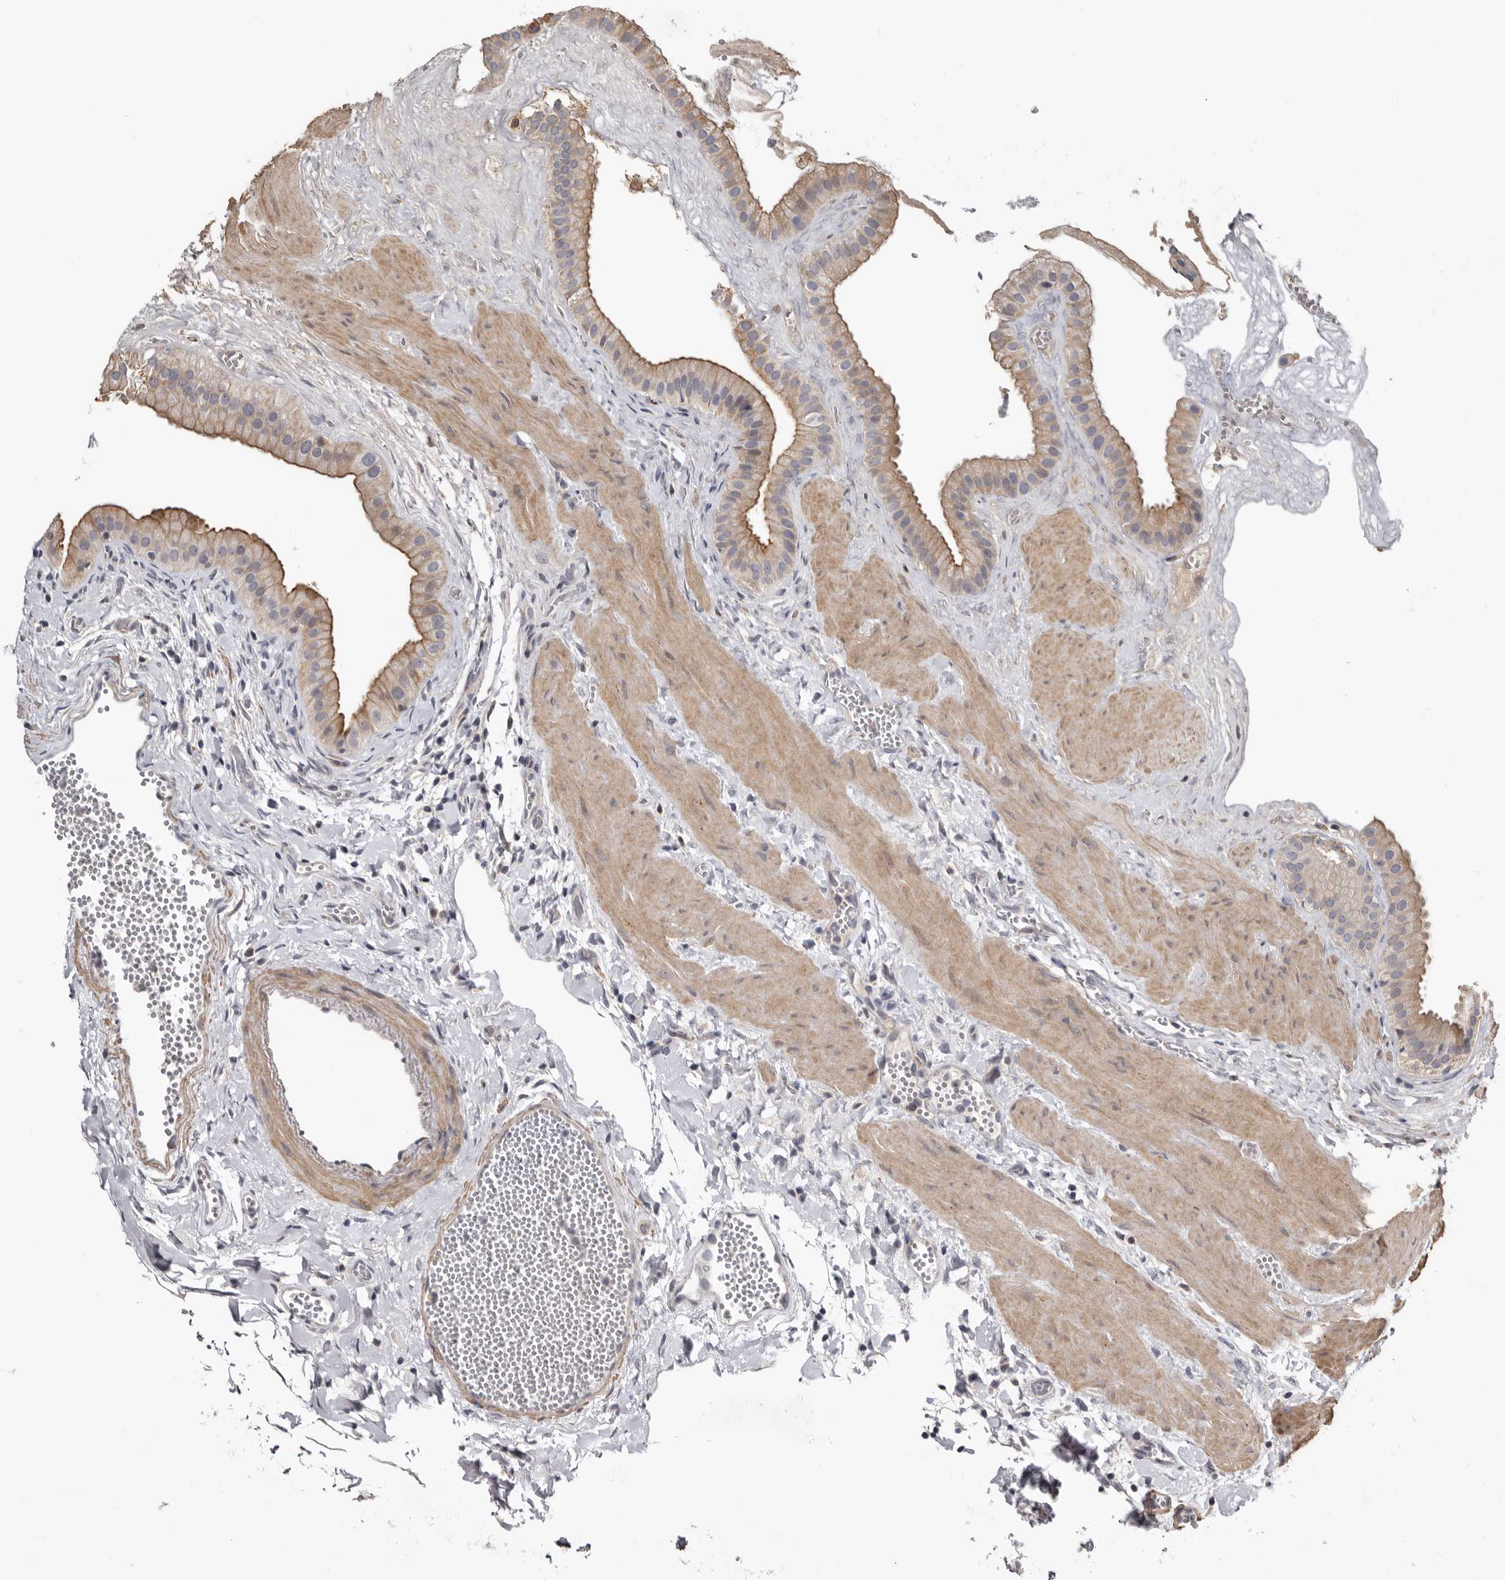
{"staining": {"intensity": "moderate", "quantity": "25%-75%", "location": "cytoplasmic/membranous"}, "tissue": "gallbladder", "cell_type": "Glandular cells", "image_type": "normal", "snomed": [{"axis": "morphology", "description": "Normal tissue, NOS"}, {"axis": "topography", "description": "Gallbladder"}], "caption": "Immunohistochemistry (IHC) histopathology image of unremarkable human gallbladder stained for a protein (brown), which shows medium levels of moderate cytoplasmic/membranous staining in approximately 25%-75% of glandular cells.", "gene": "CDCA8", "patient": {"sex": "male", "age": 55}}